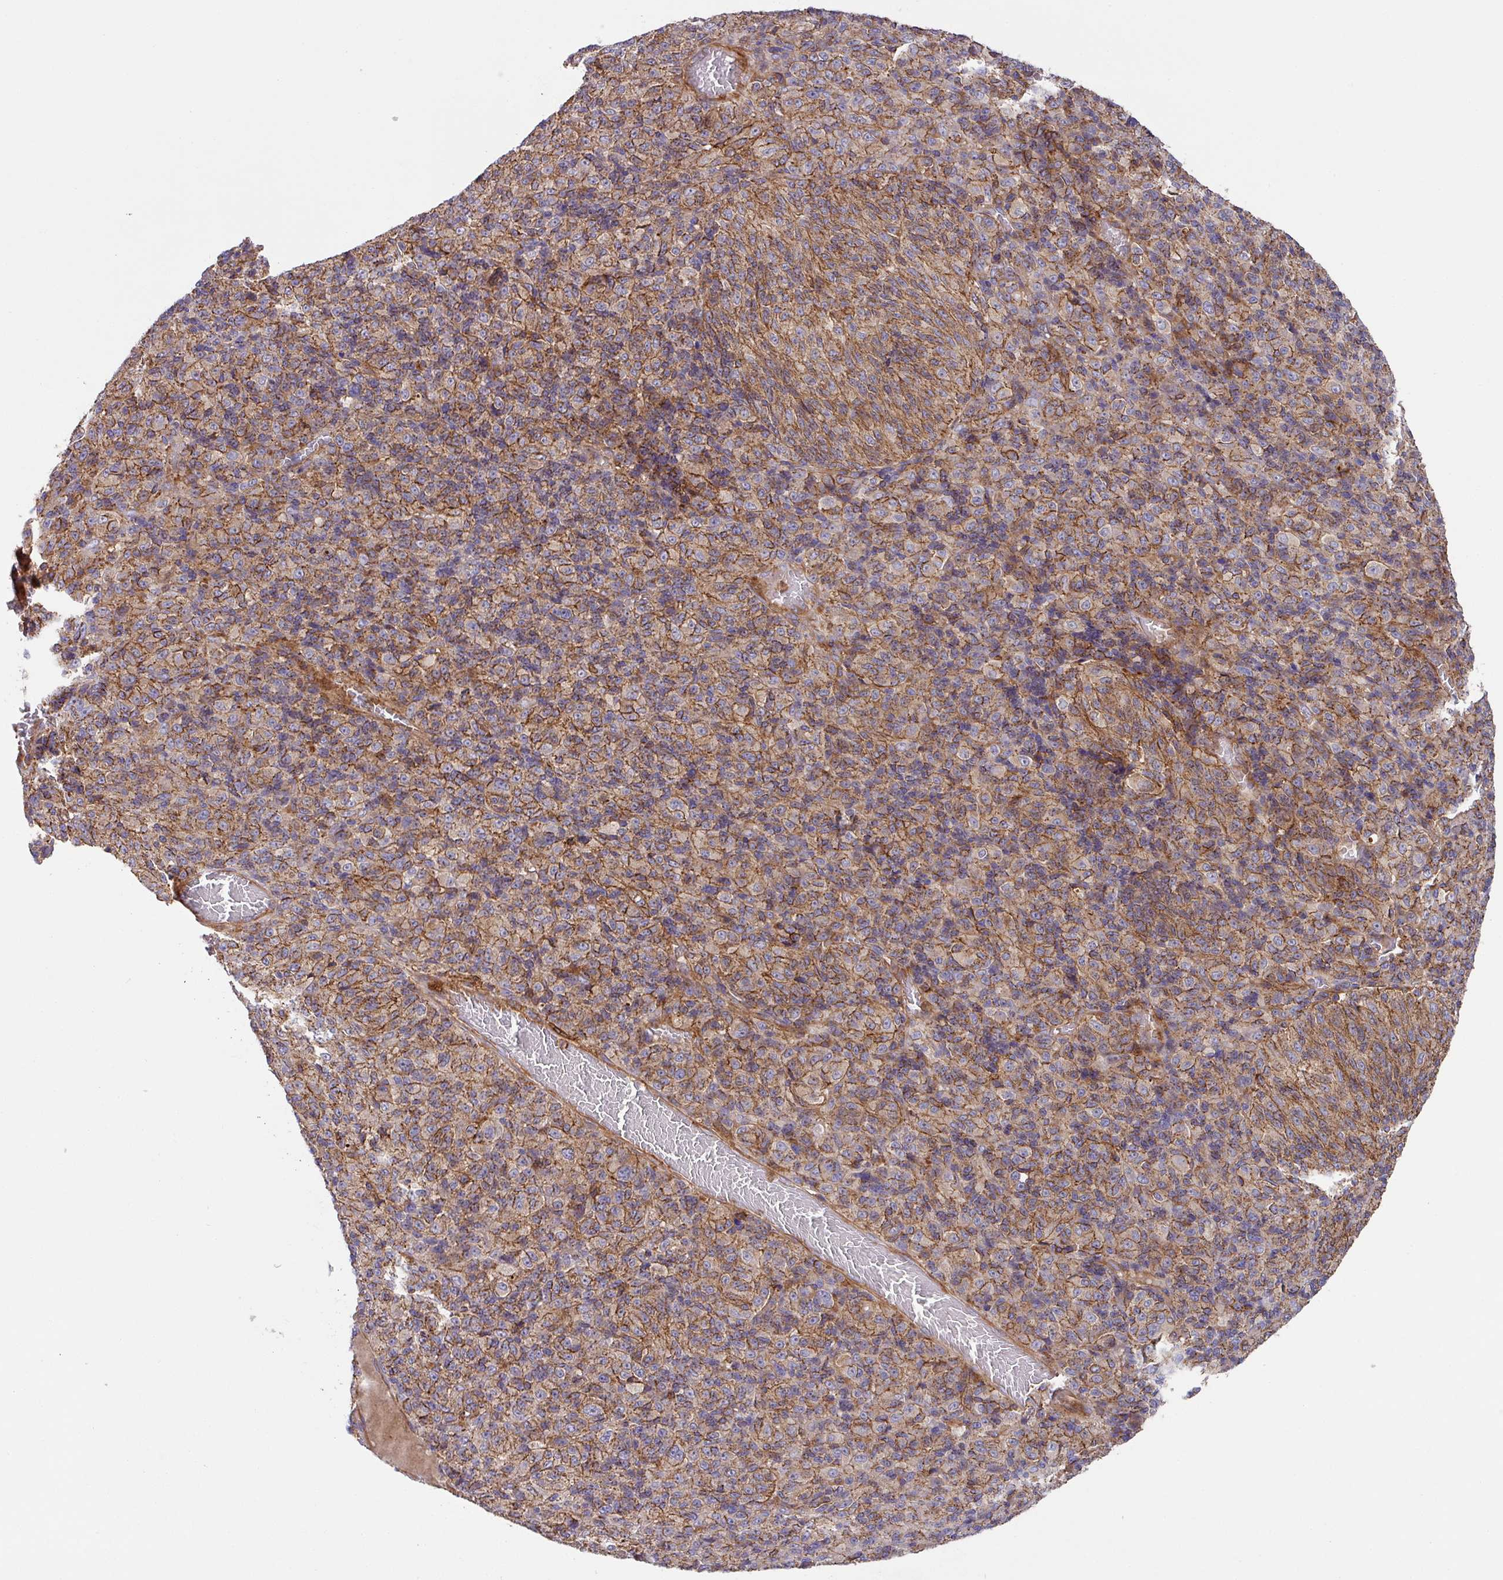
{"staining": {"intensity": "moderate", "quantity": "25%-75%", "location": "cytoplasmic/membranous"}, "tissue": "melanoma", "cell_type": "Tumor cells", "image_type": "cancer", "snomed": [{"axis": "morphology", "description": "Malignant melanoma, Metastatic site"}, {"axis": "topography", "description": "Brain"}], "caption": "Approximately 25%-75% of tumor cells in human melanoma display moderate cytoplasmic/membranous protein staining as visualized by brown immunohistochemical staining.", "gene": "RIC1", "patient": {"sex": "female", "age": 56}}